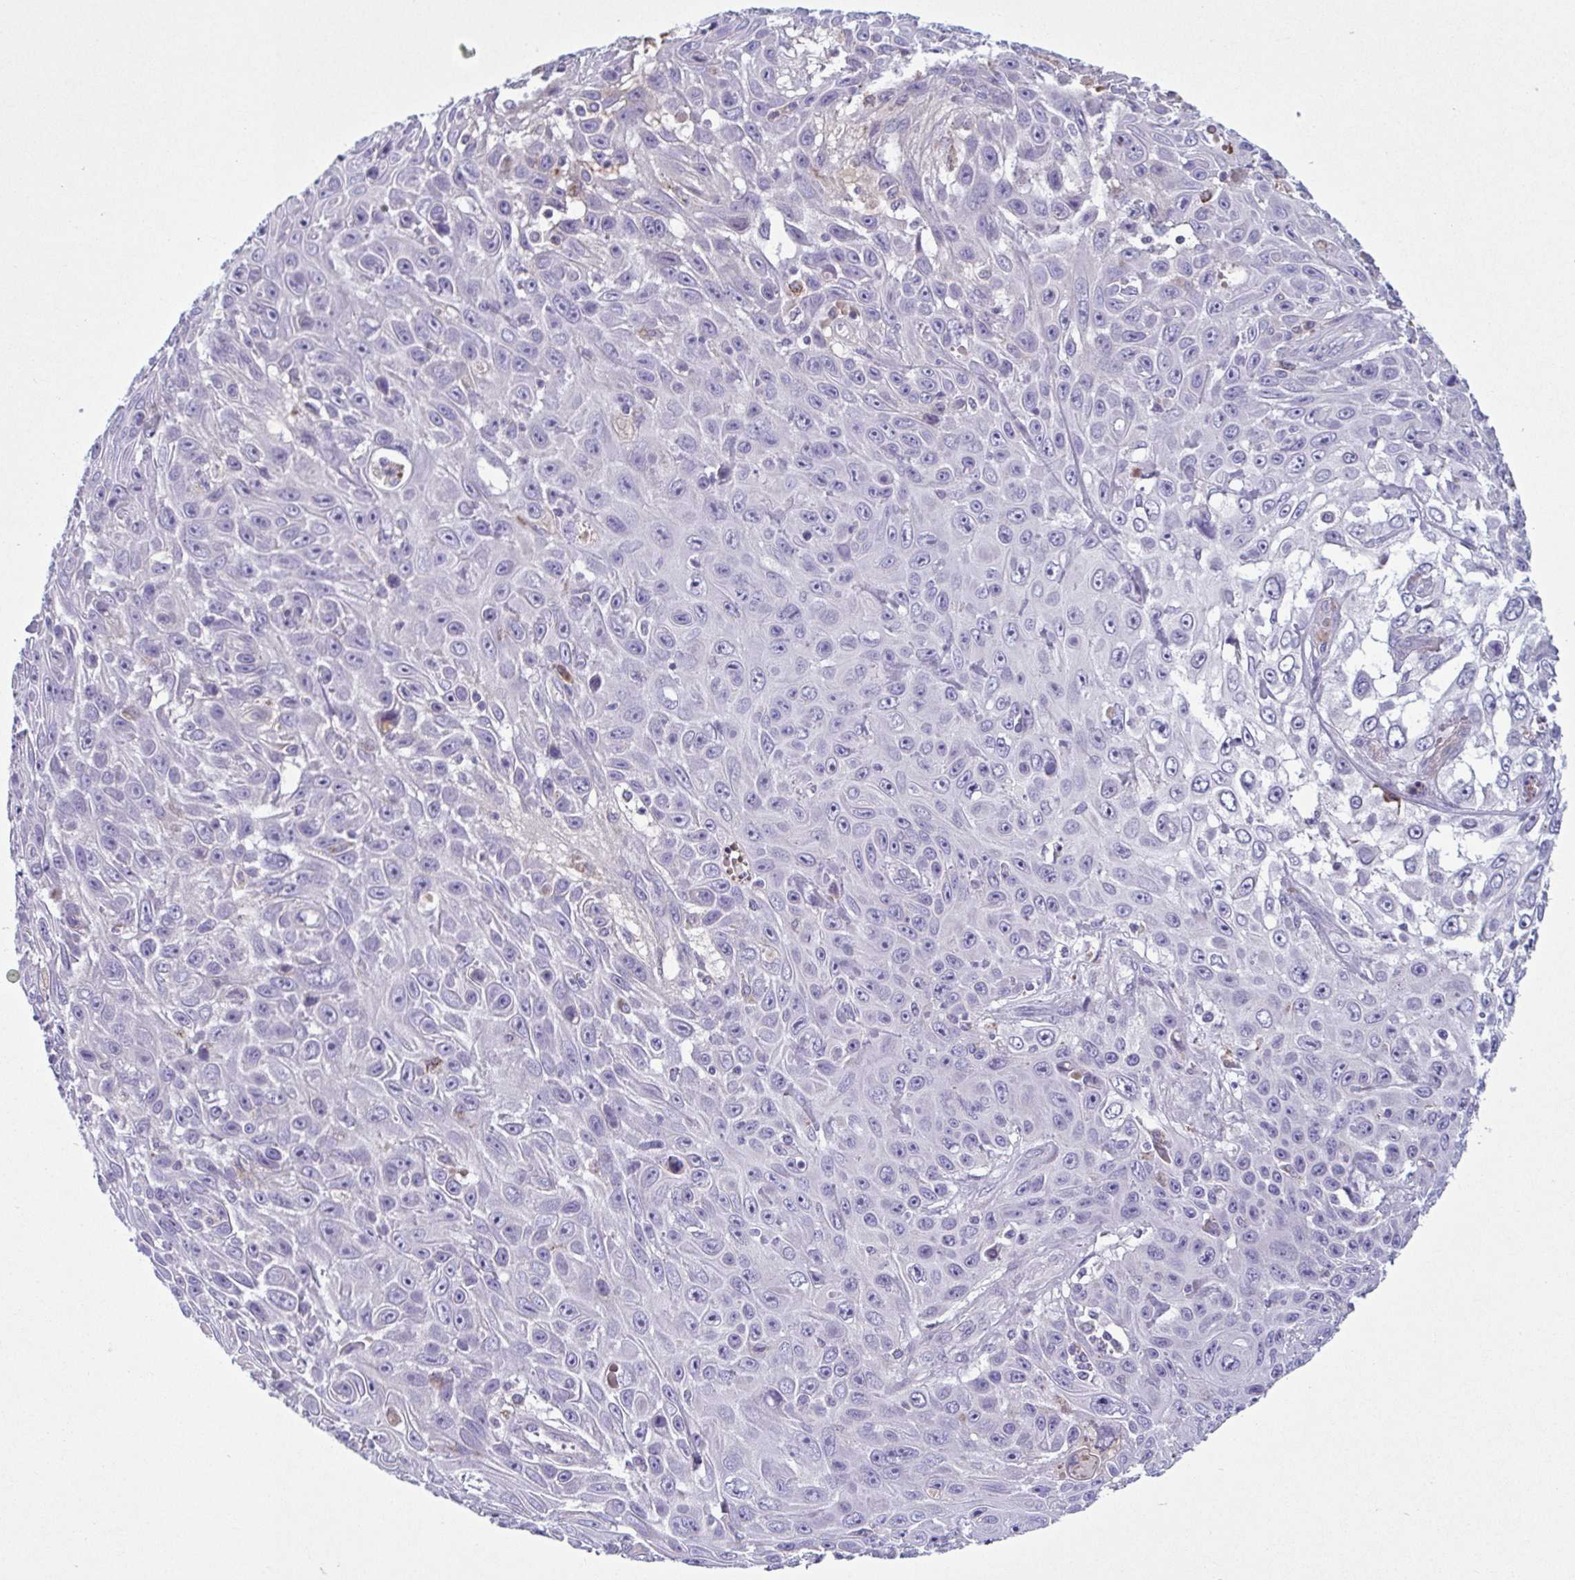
{"staining": {"intensity": "negative", "quantity": "none", "location": "none"}, "tissue": "skin cancer", "cell_type": "Tumor cells", "image_type": "cancer", "snomed": [{"axis": "morphology", "description": "Squamous cell carcinoma, NOS"}, {"axis": "topography", "description": "Skin"}], "caption": "DAB (3,3'-diaminobenzidine) immunohistochemical staining of human skin cancer shows no significant expression in tumor cells.", "gene": "F13B", "patient": {"sex": "male", "age": 82}}